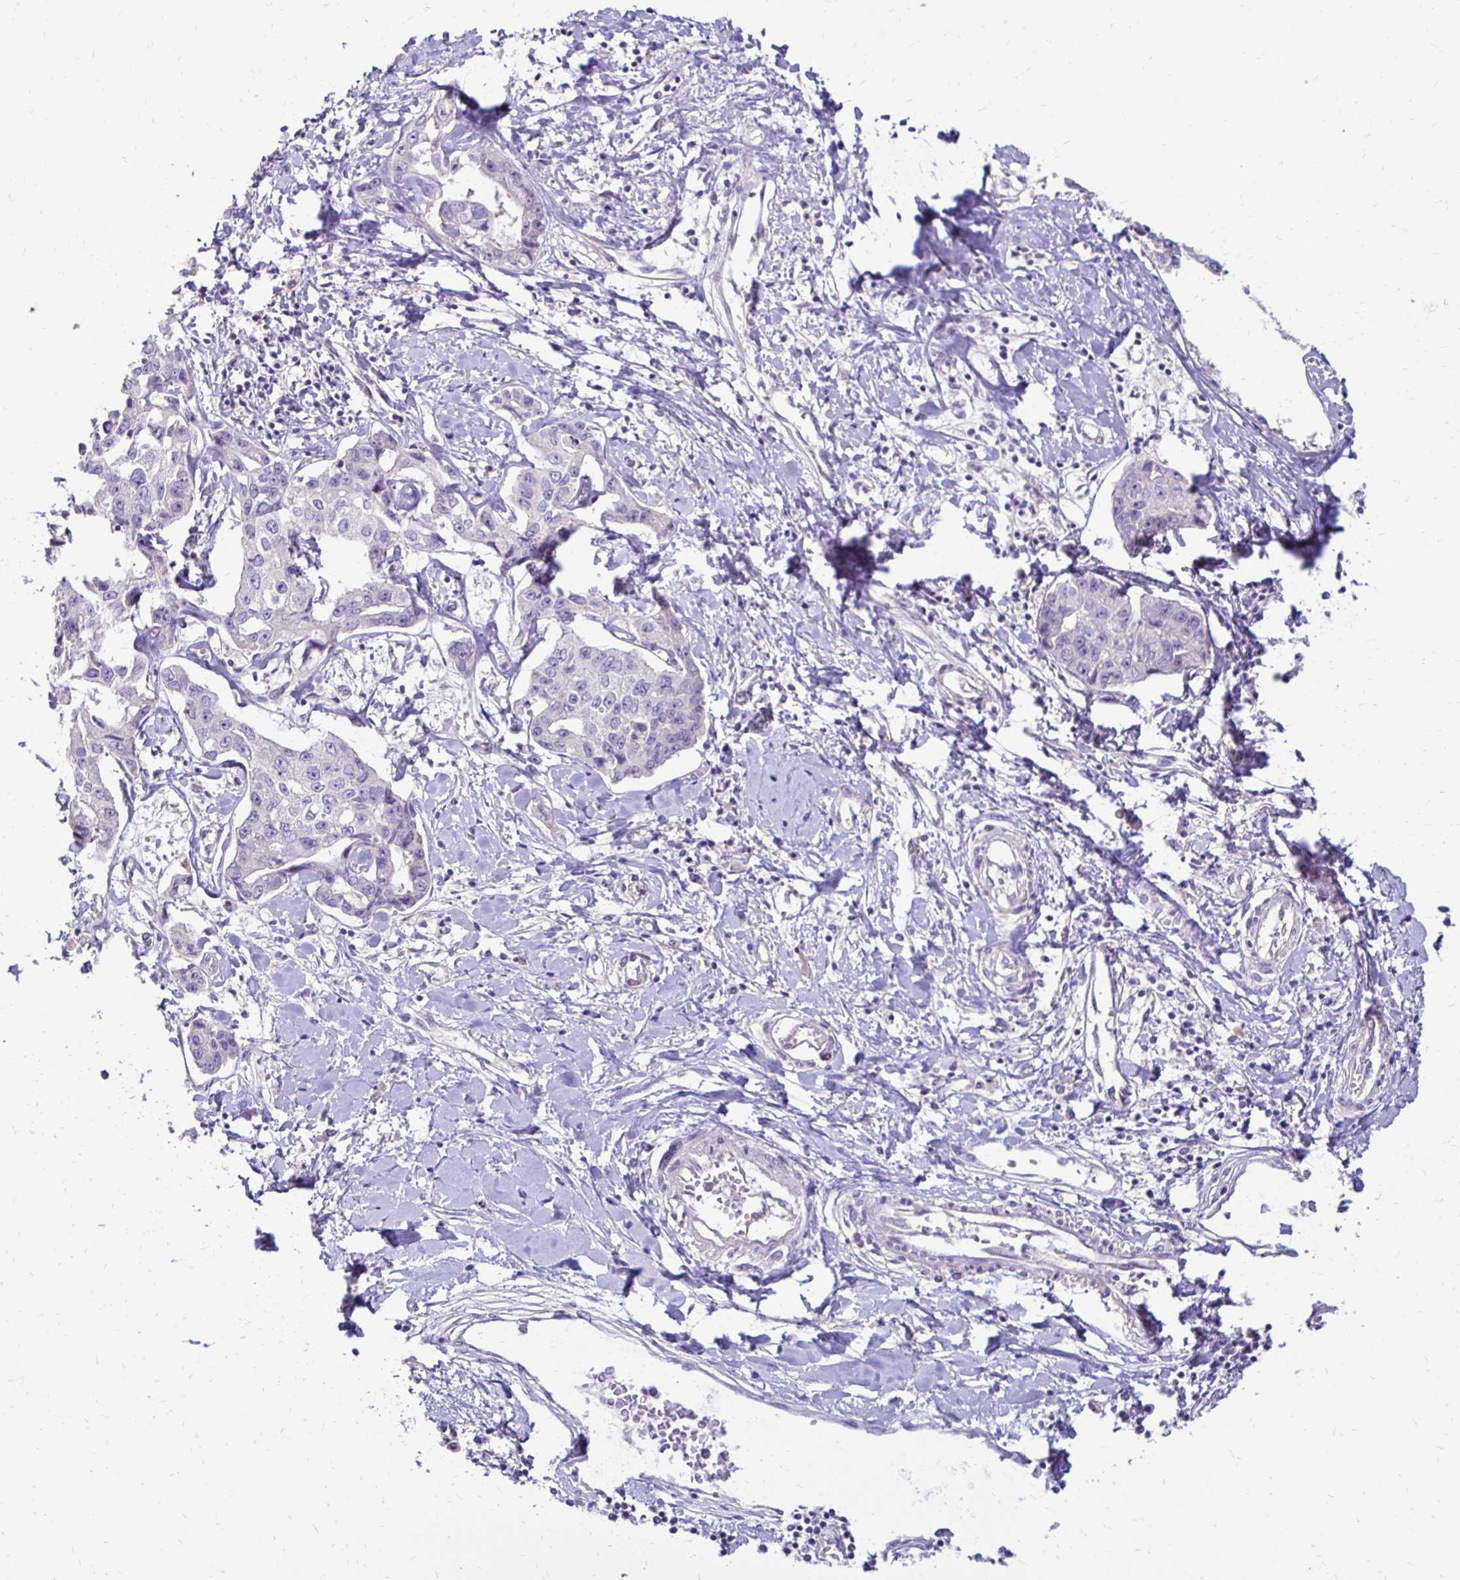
{"staining": {"intensity": "negative", "quantity": "none", "location": "none"}, "tissue": "liver cancer", "cell_type": "Tumor cells", "image_type": "cancer", "snomed": [{"axis": "morphology", "description": "Cholangiocarcinoma"}, {"axis": "topography", "description": "Liver"}], "caption": "Histopathology image shows no protein positivity in tumor cells of liver cholangiocarcinoma tissue.", "gene": "GAS2", "patient": {"sex": "male", "age": 59}}